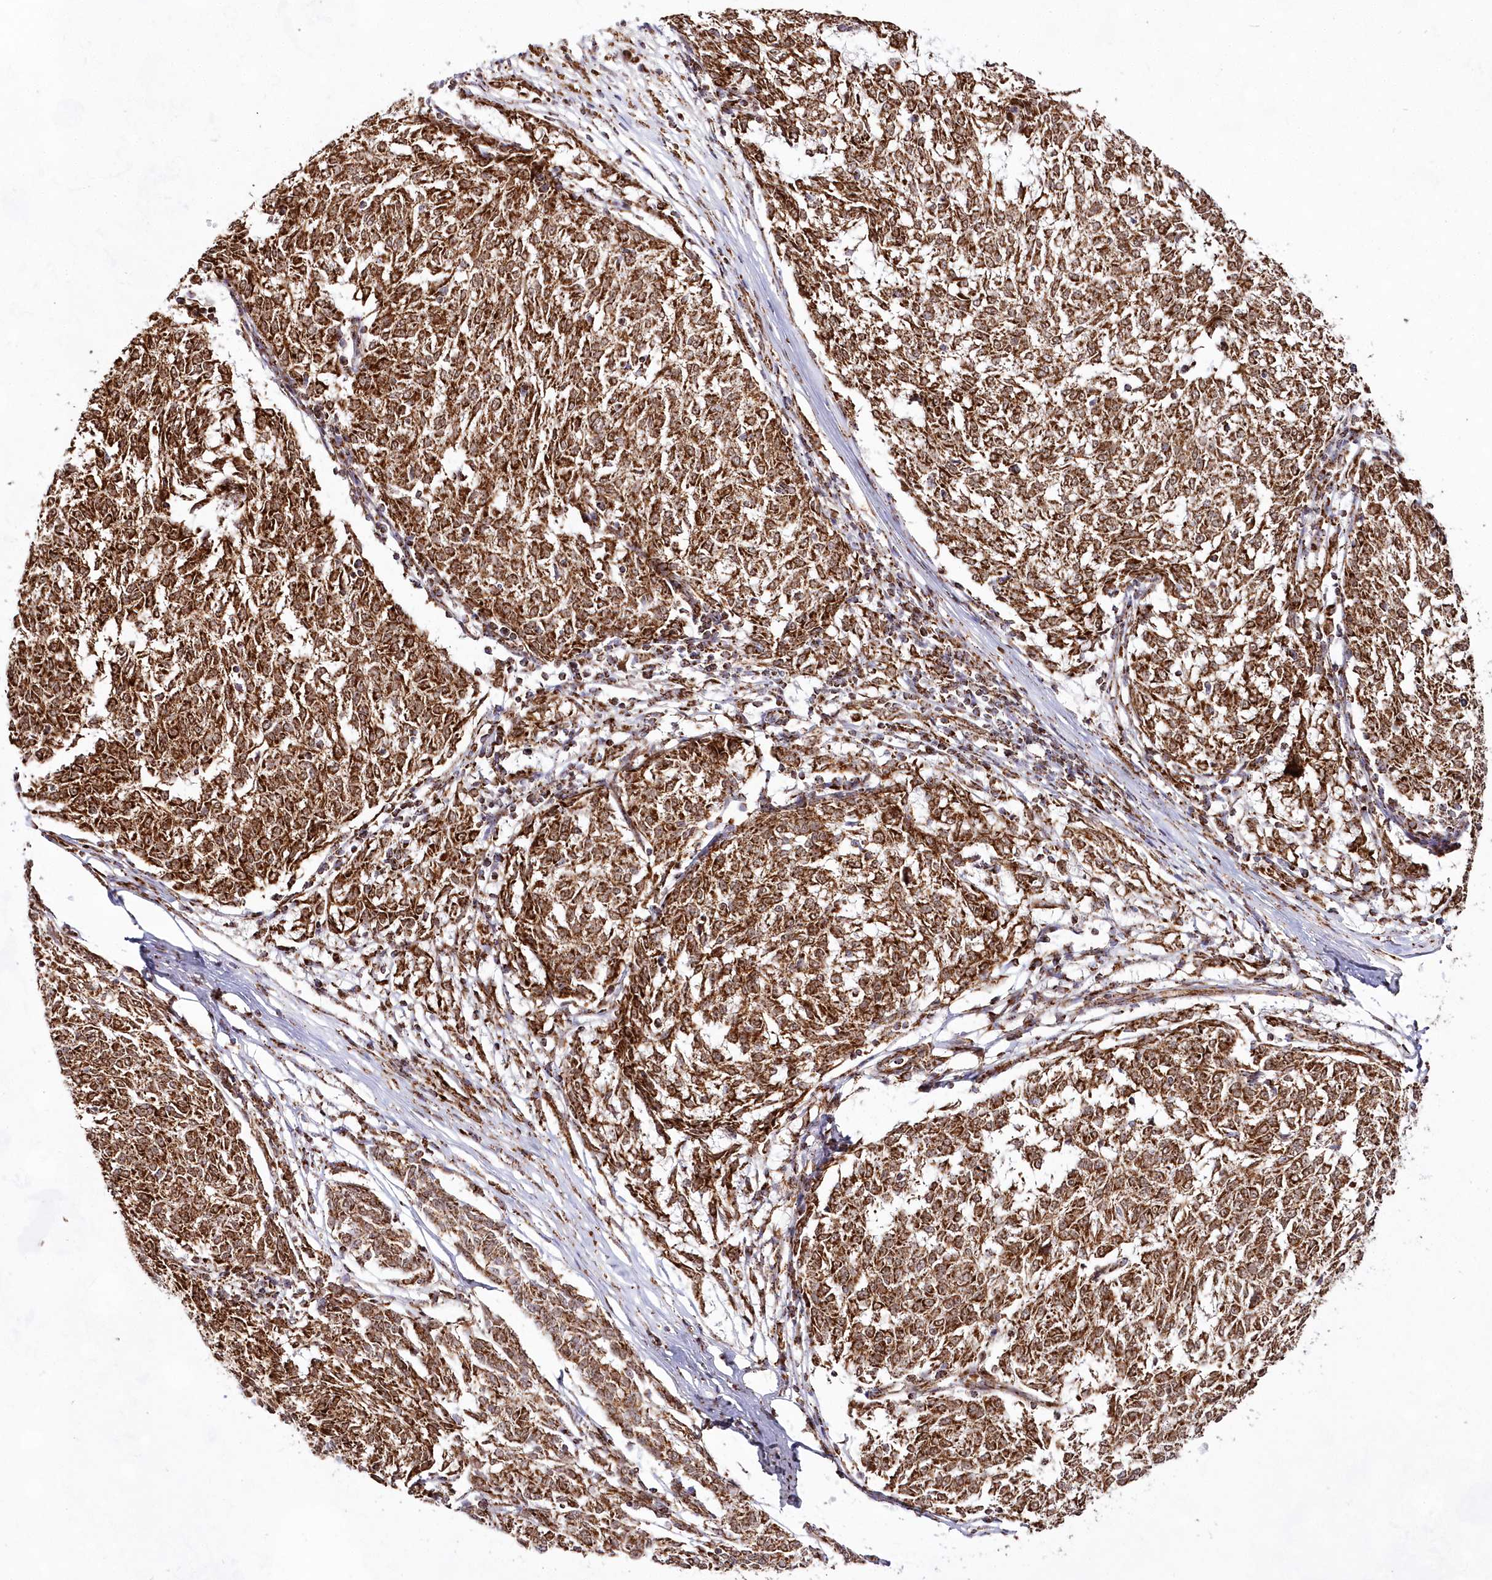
{"staining": {"intensity": "strong", "quantity": ">75%", "location": "cytoplasmic/membranous"}, "tissue": "melanoma", "cell_type": "Tumor cells", "image_type": "cancer", "snomed": [{"axis": "morphology", "description": "Malignant melanoma, NOS"}, {"axis": "topography", "description": "Skin"}], "caption": "High-magnification brightfield microscopy of melanoma stained with DAB (brown) and counterstained with hematoxylin (blue). tumor cells exhibit strong cytoplasmic/membranous positivity is identified in about>75% of cells. (DAB IHC, brown staining for protein, blue staining for nuclei).", "gene": "HADHB", "patient": {"sex": "female", "age": 72}}